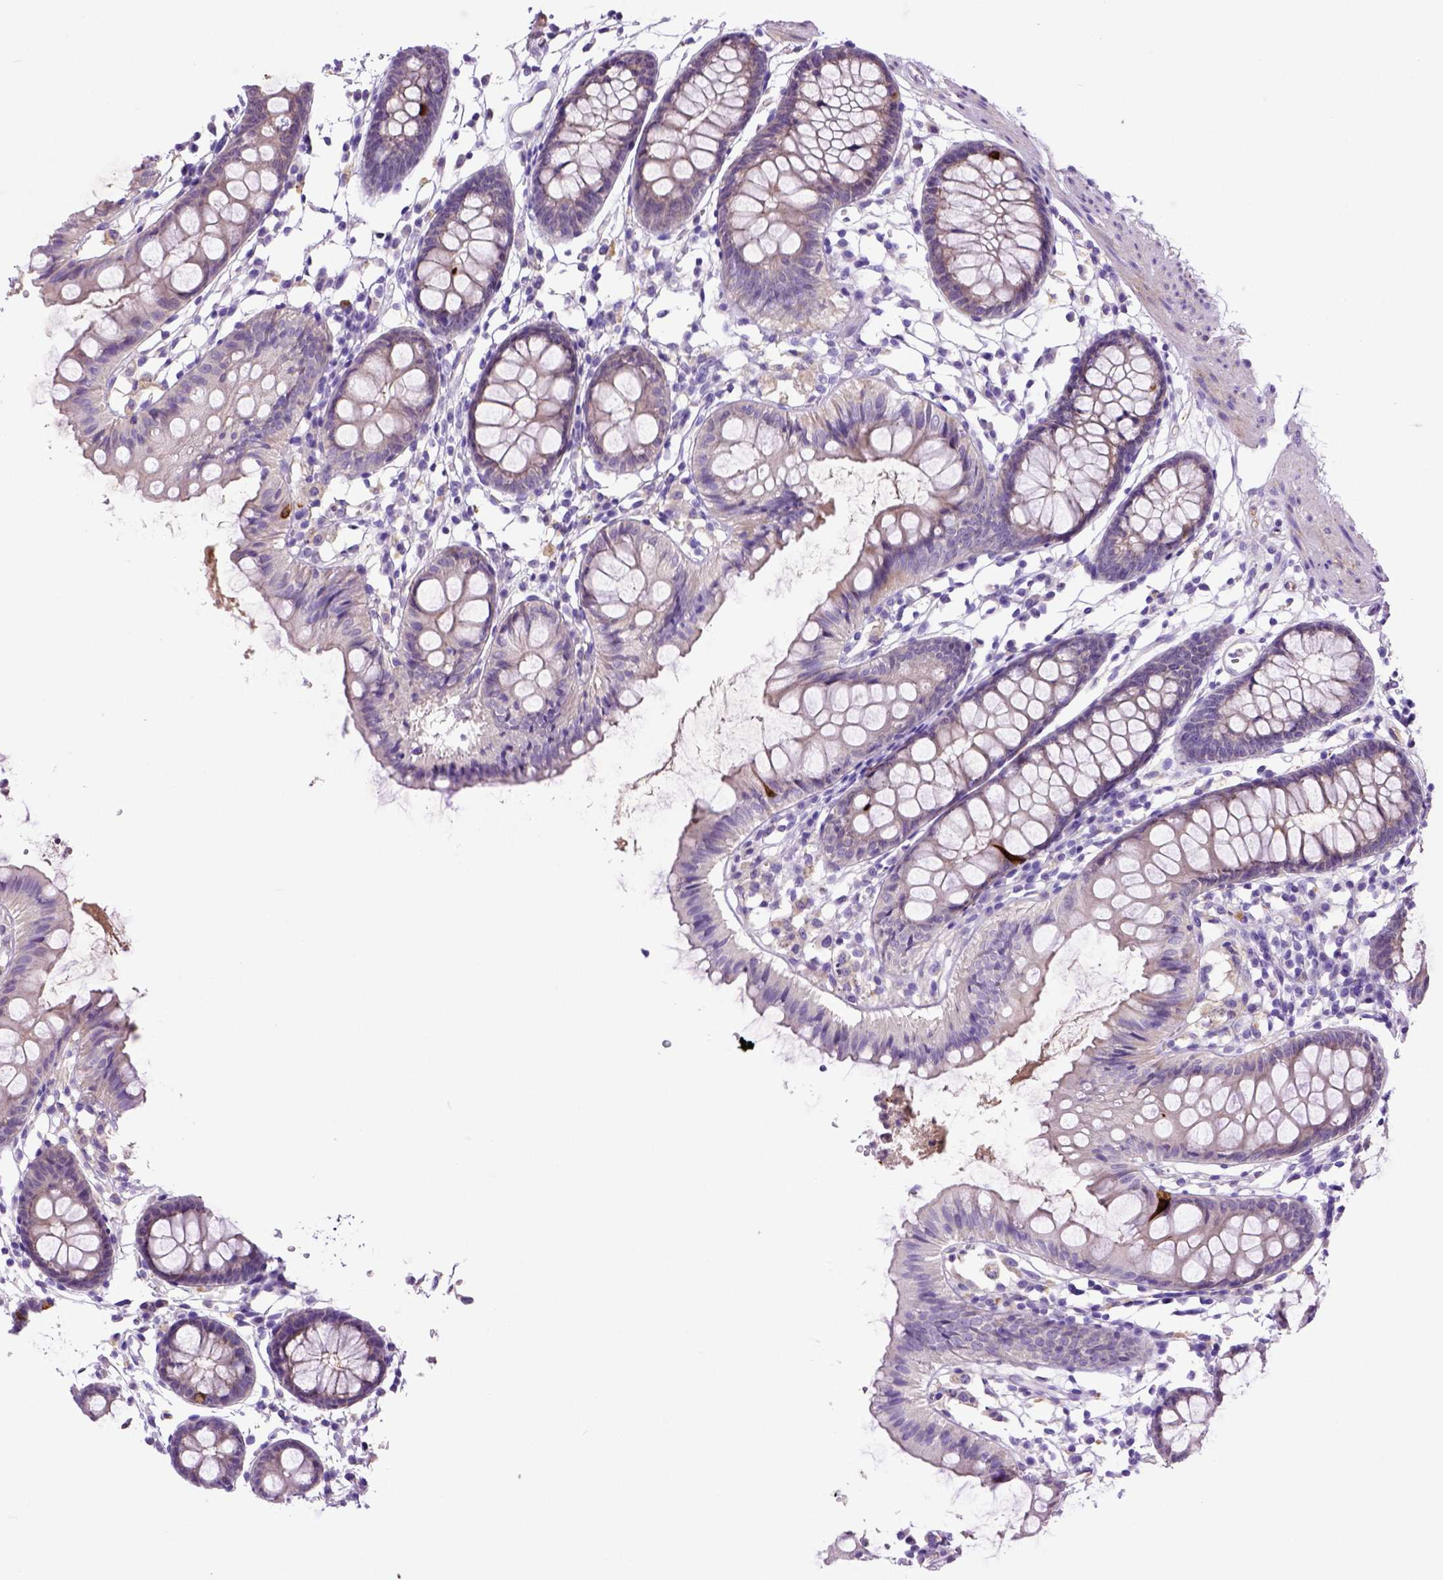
{"staining": {"intensity": "weak", "quantity": ">75%", "location": "cytoplasmic/membranous"}, "tissue": "colon", "cell_type": "Endothelial cells", "image_type": "normal", "snomed": [{"axis": "morphology", "description": "Normal tissue, NOS"}, {"axis": "topography", "description": "Colon"}], "caption": "Protein analysis of normal colon displays weak cytoplasmic/membranous staining in about >75% of endothelial cells. The protein of interest is stained brown, and the nuclei are stained in blue (DAB IHC with brightfield microscopy, high magnification).", "gene": "DEPDC1B", "patient": {"sex": "female", "age": 84}}